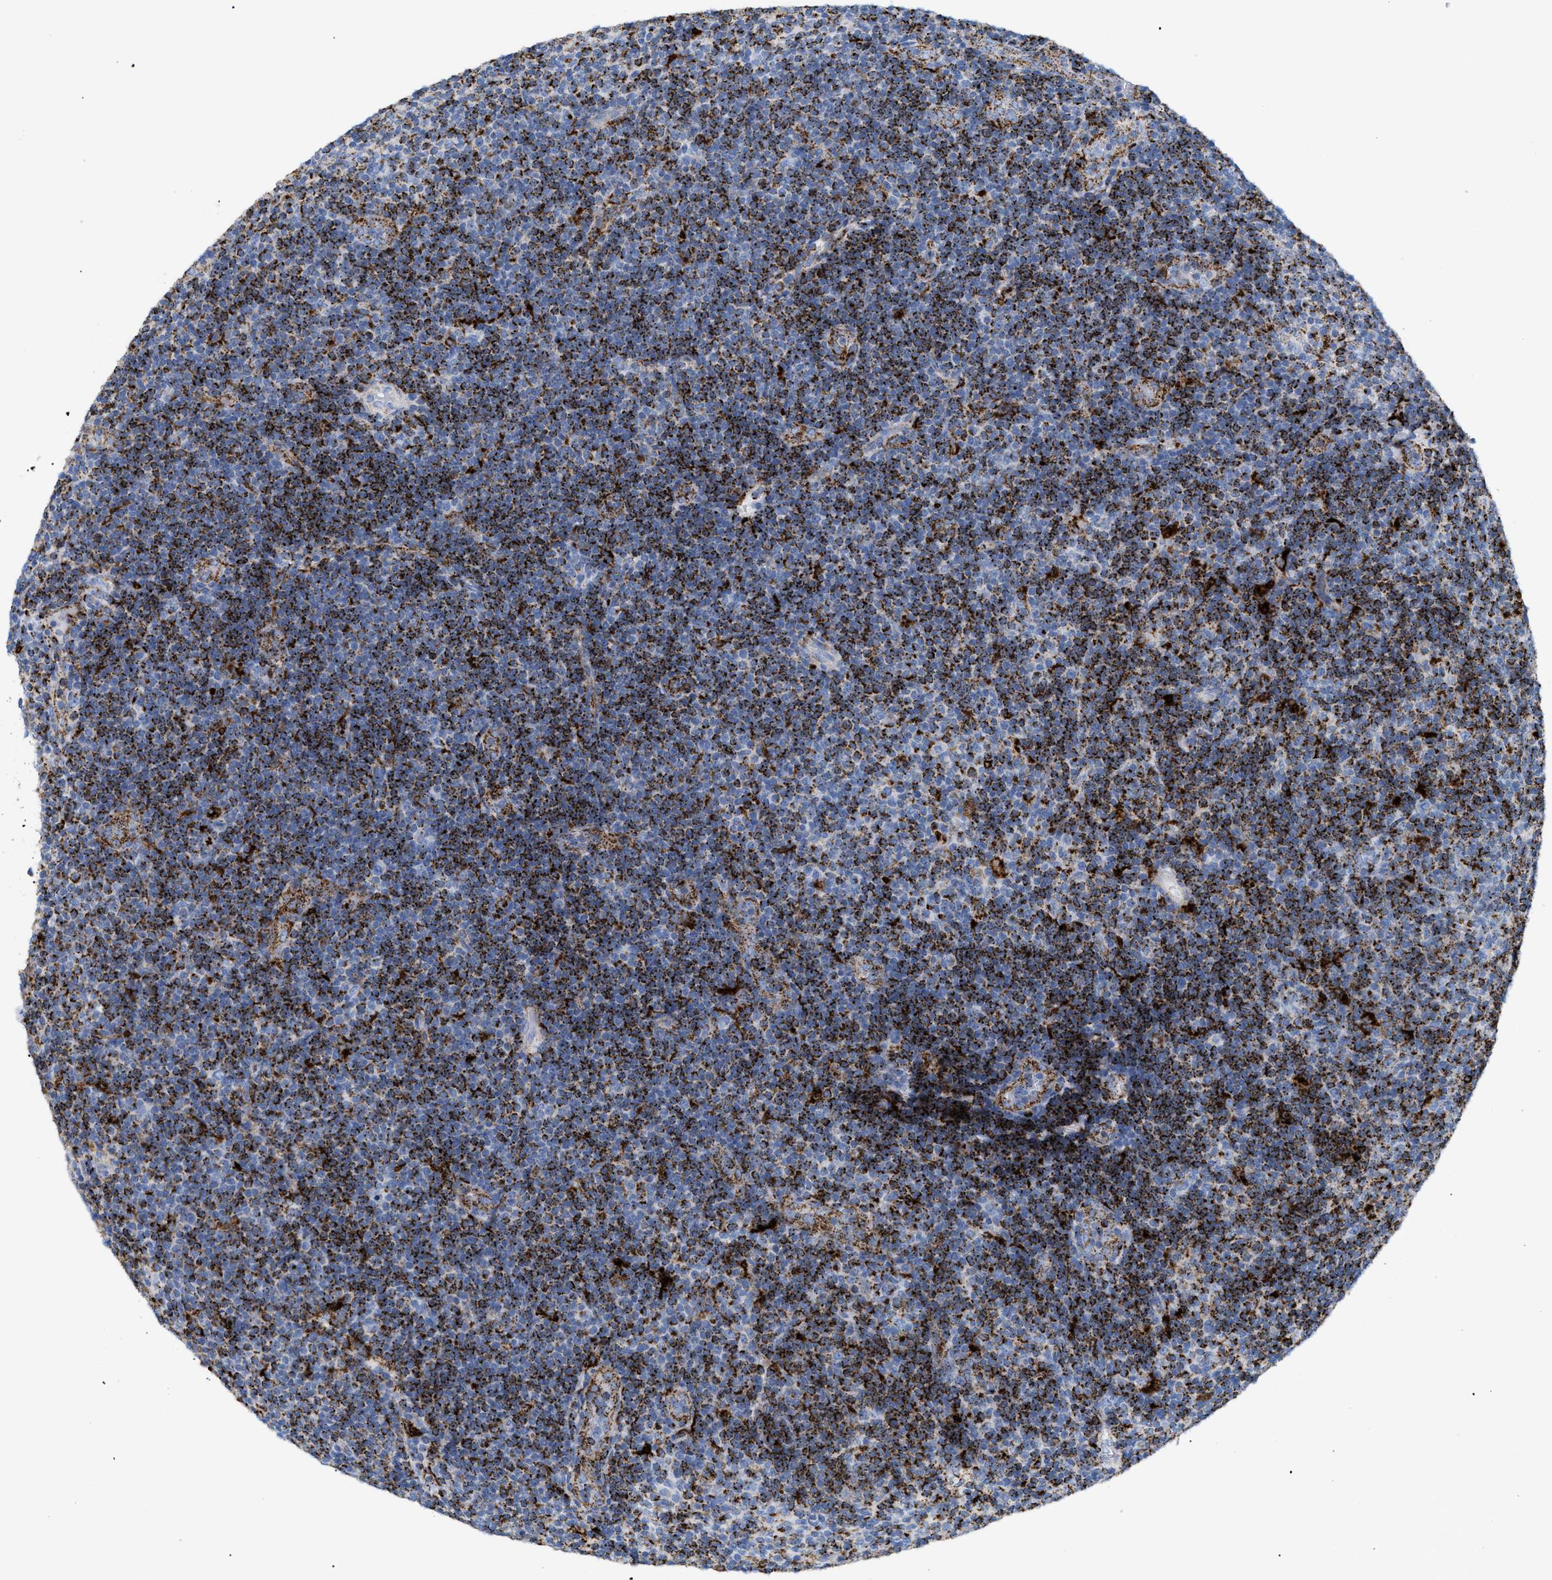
{"staining": {"intensity": "strong", "quantity": ">75%", "location": "cytoplasmic/membranous"}, "tissue": "lymphoma", "cell_type": "Tumor cells", "image_type": "cancer", "snomed": [{"axis": "morphology", "description": "Malignant lymphoma, non-Hodgkin's type, Low grade"}, {"axis": "topography", "description": "Lymph node"}], "caption": "High-power microscopy captured an immunohistochemistry (IHC) image of lymphoma, revealing strong cytoplasmic/membranous expression in about >75% of tumor cells.", "gene": "DRAM2", "patient": {"sex": "male", "age": 83}}